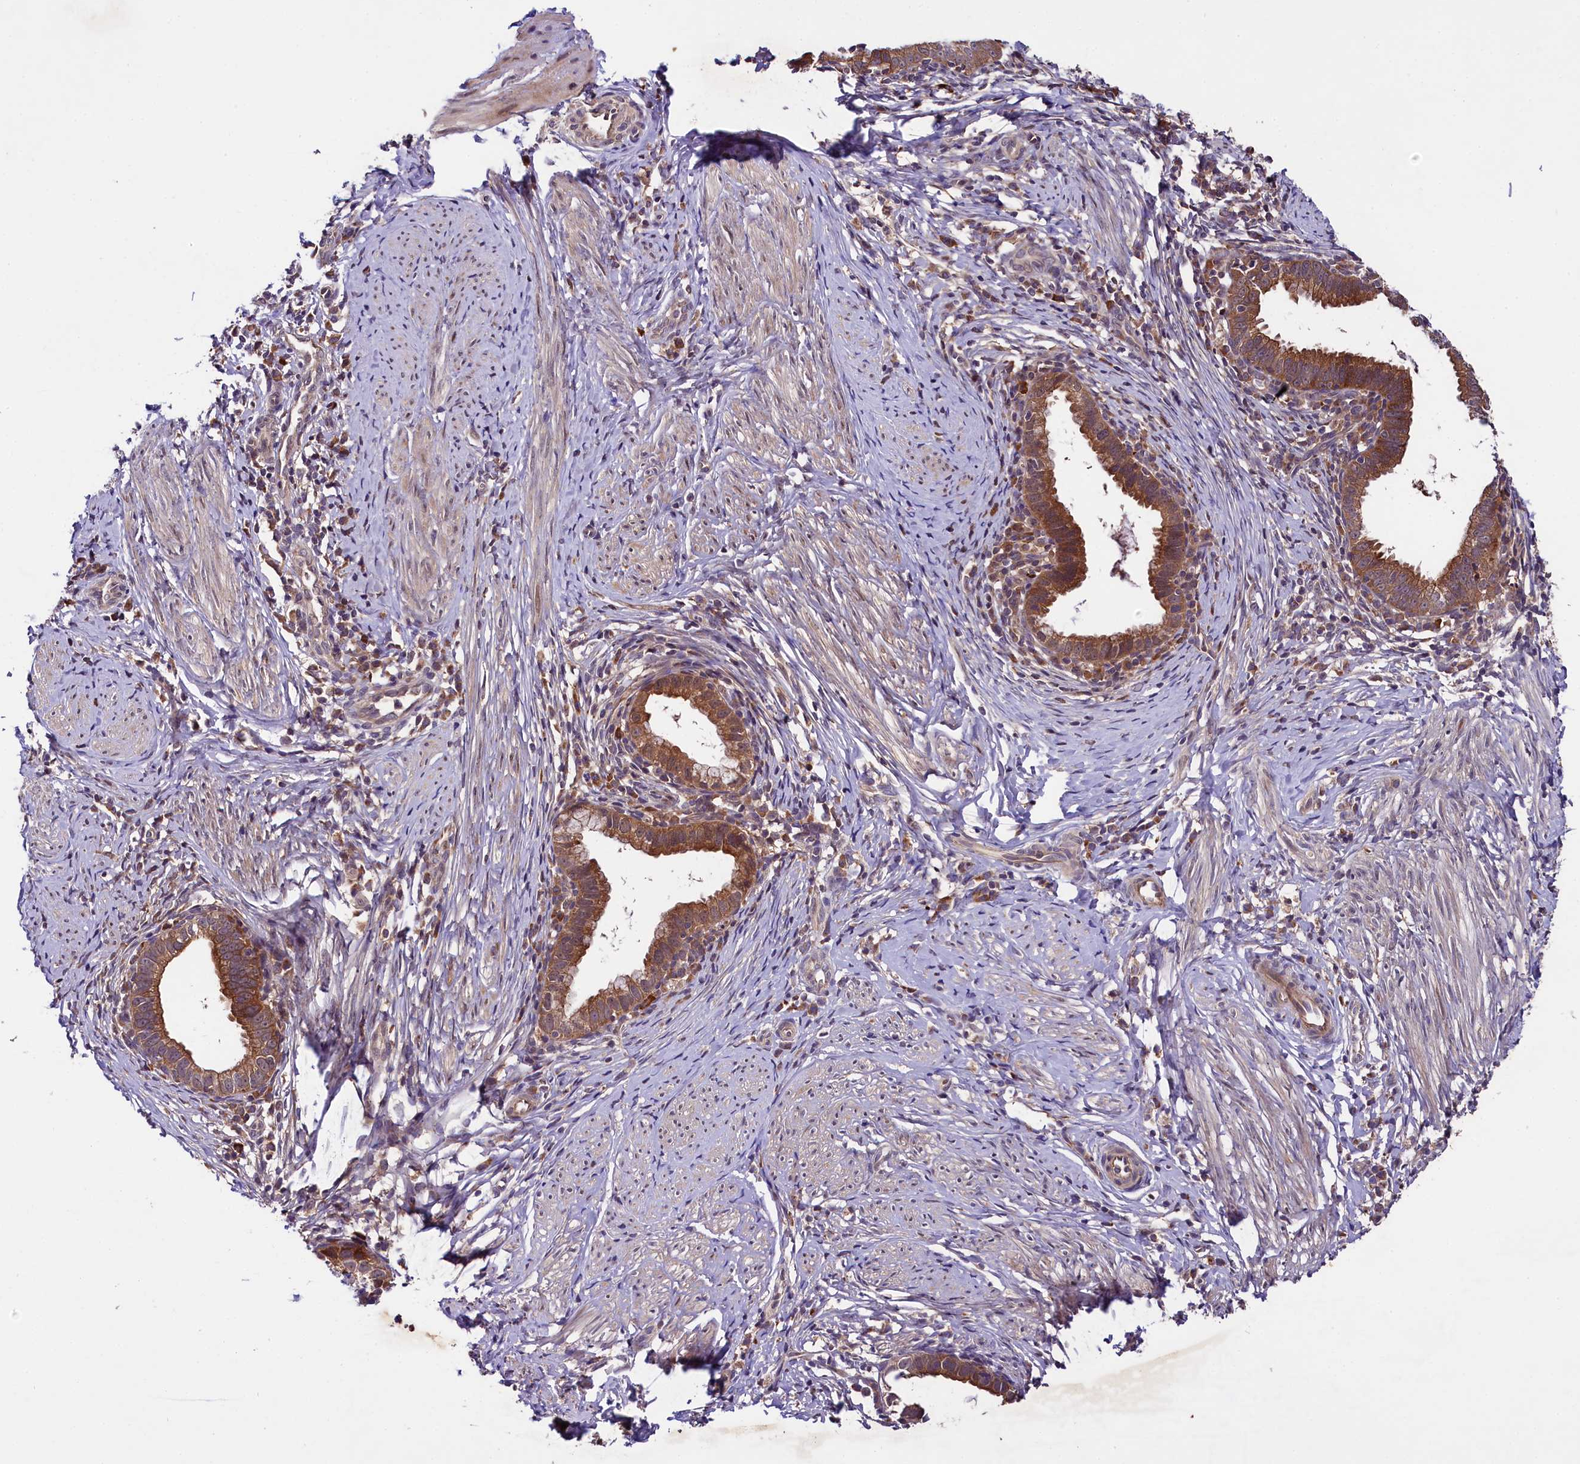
{"staining": {"intensity": "moderate", "quantity": ">75%", "location": "cytoplasmic/membranous"}, "tissue": "cervical cancer", "cell_type": "Tumor cells", "image_type": "cancer", "snomed": [{"axis": "morphology", "description": "Adenocarcinoma, NOS"}, {"axis": "topography", "description": "Cervix"}], "caption": "Cervical cancer stained for a protein (brown) displays moderate cytoplasmic/membranous positive expression in approximately >75% of tumor cells.", "gene": "DOHH", "patient": {"sex": "female", "age": 36}}